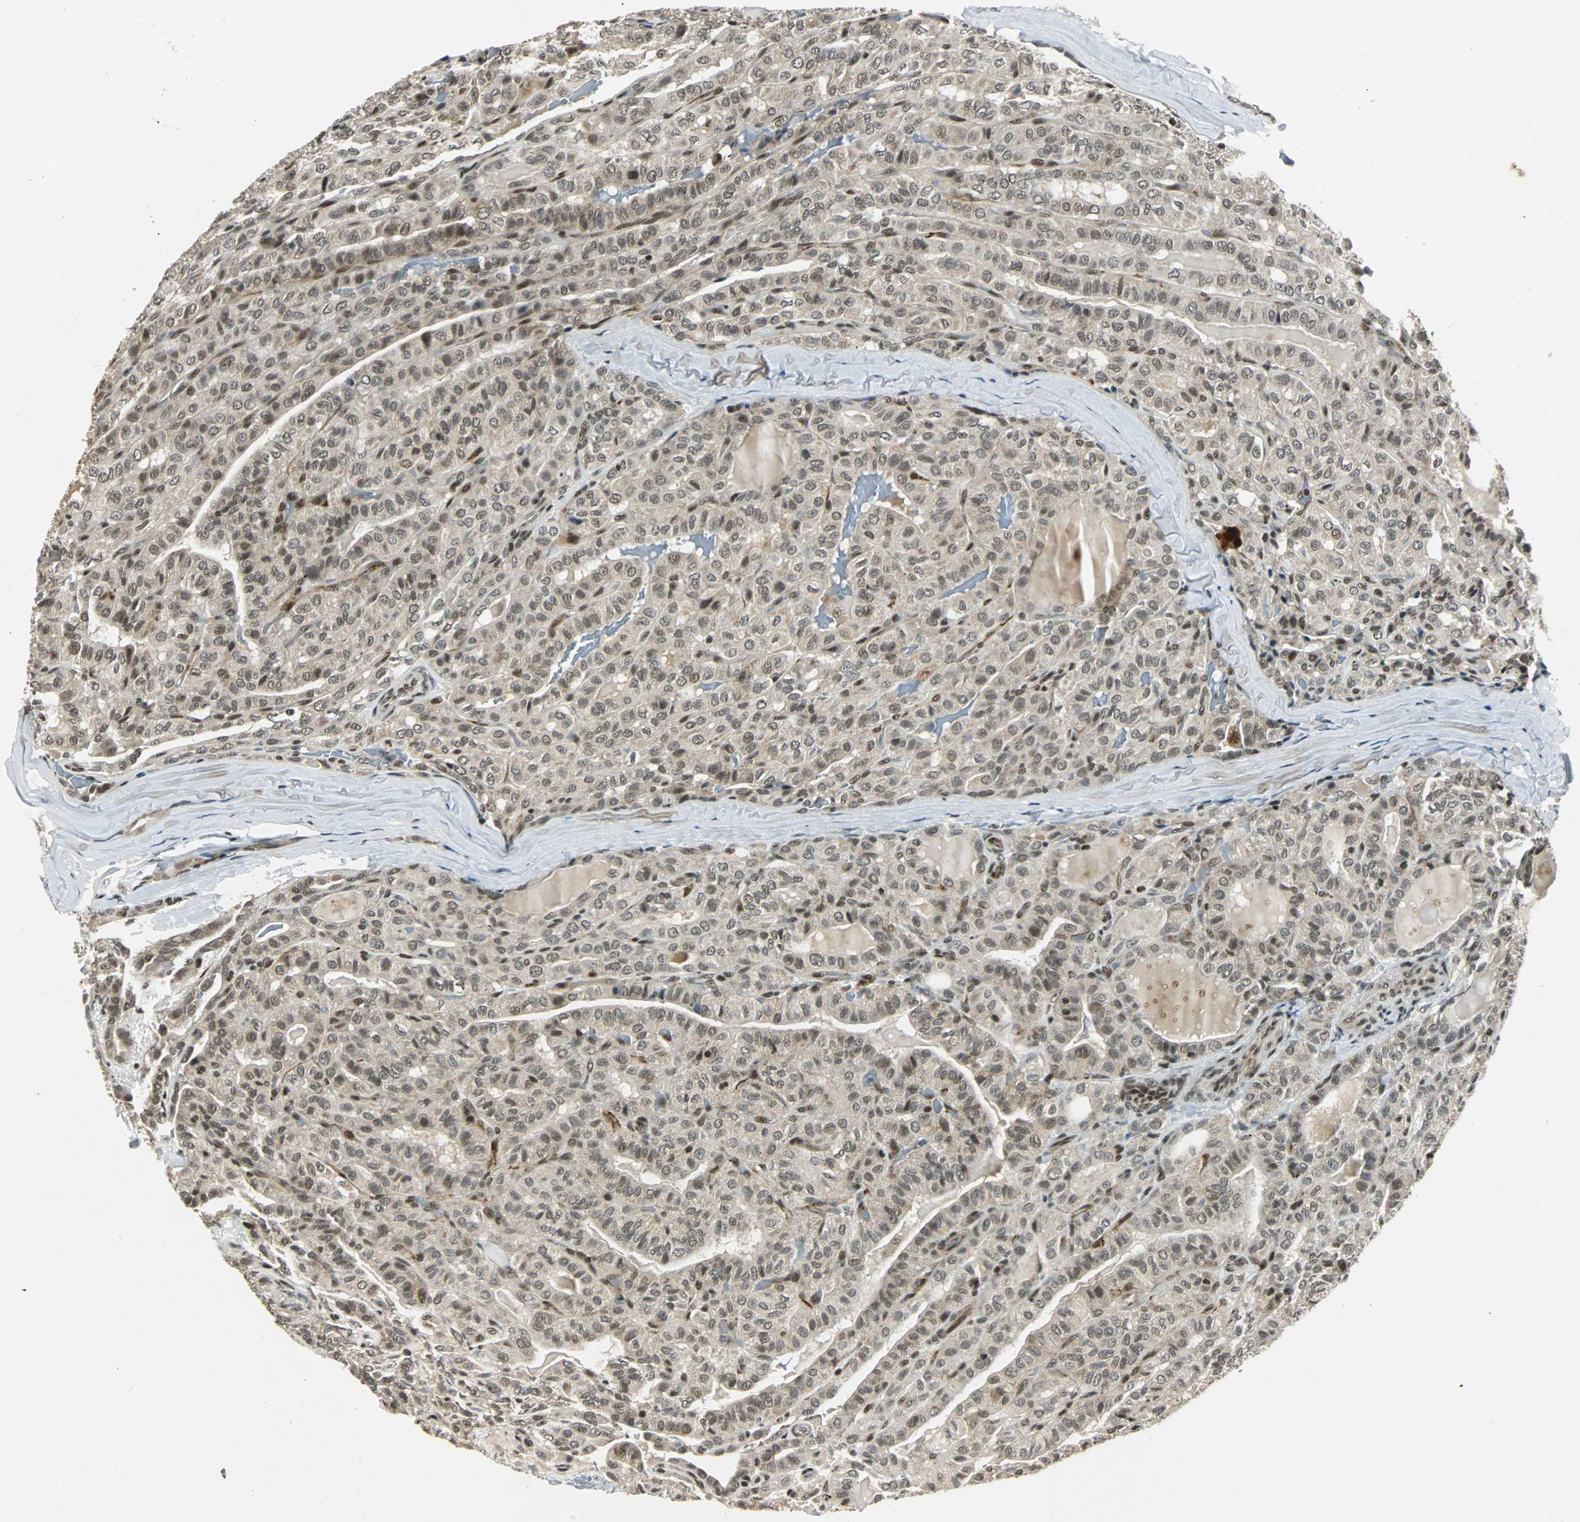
{"staining": {"intensity": "weak", "quantity": ">75%", "location": "nuclear"}, "tissue": "thyroid cancer", "cell_type": "Tumor cells", "image_type": "cancer", "snomed": [{"axis": "morphology", "description": "Papillary adenocarcinoma, NOS"}, {"axis": "topography", "description": "Thyroid gland"}], "caption": "Immunohistochemical staining of human thyroid cancer demonstrates low levels of weak nuclear protein positivity in approximately >75% of tumor cells. The protein of interest is stained brown, and the nuclei are stained in blue (DAB IHC with brightfield microscopy, high magnification).", "gene": "TAF5", "patient": {"sex": "male", "age": 77}}